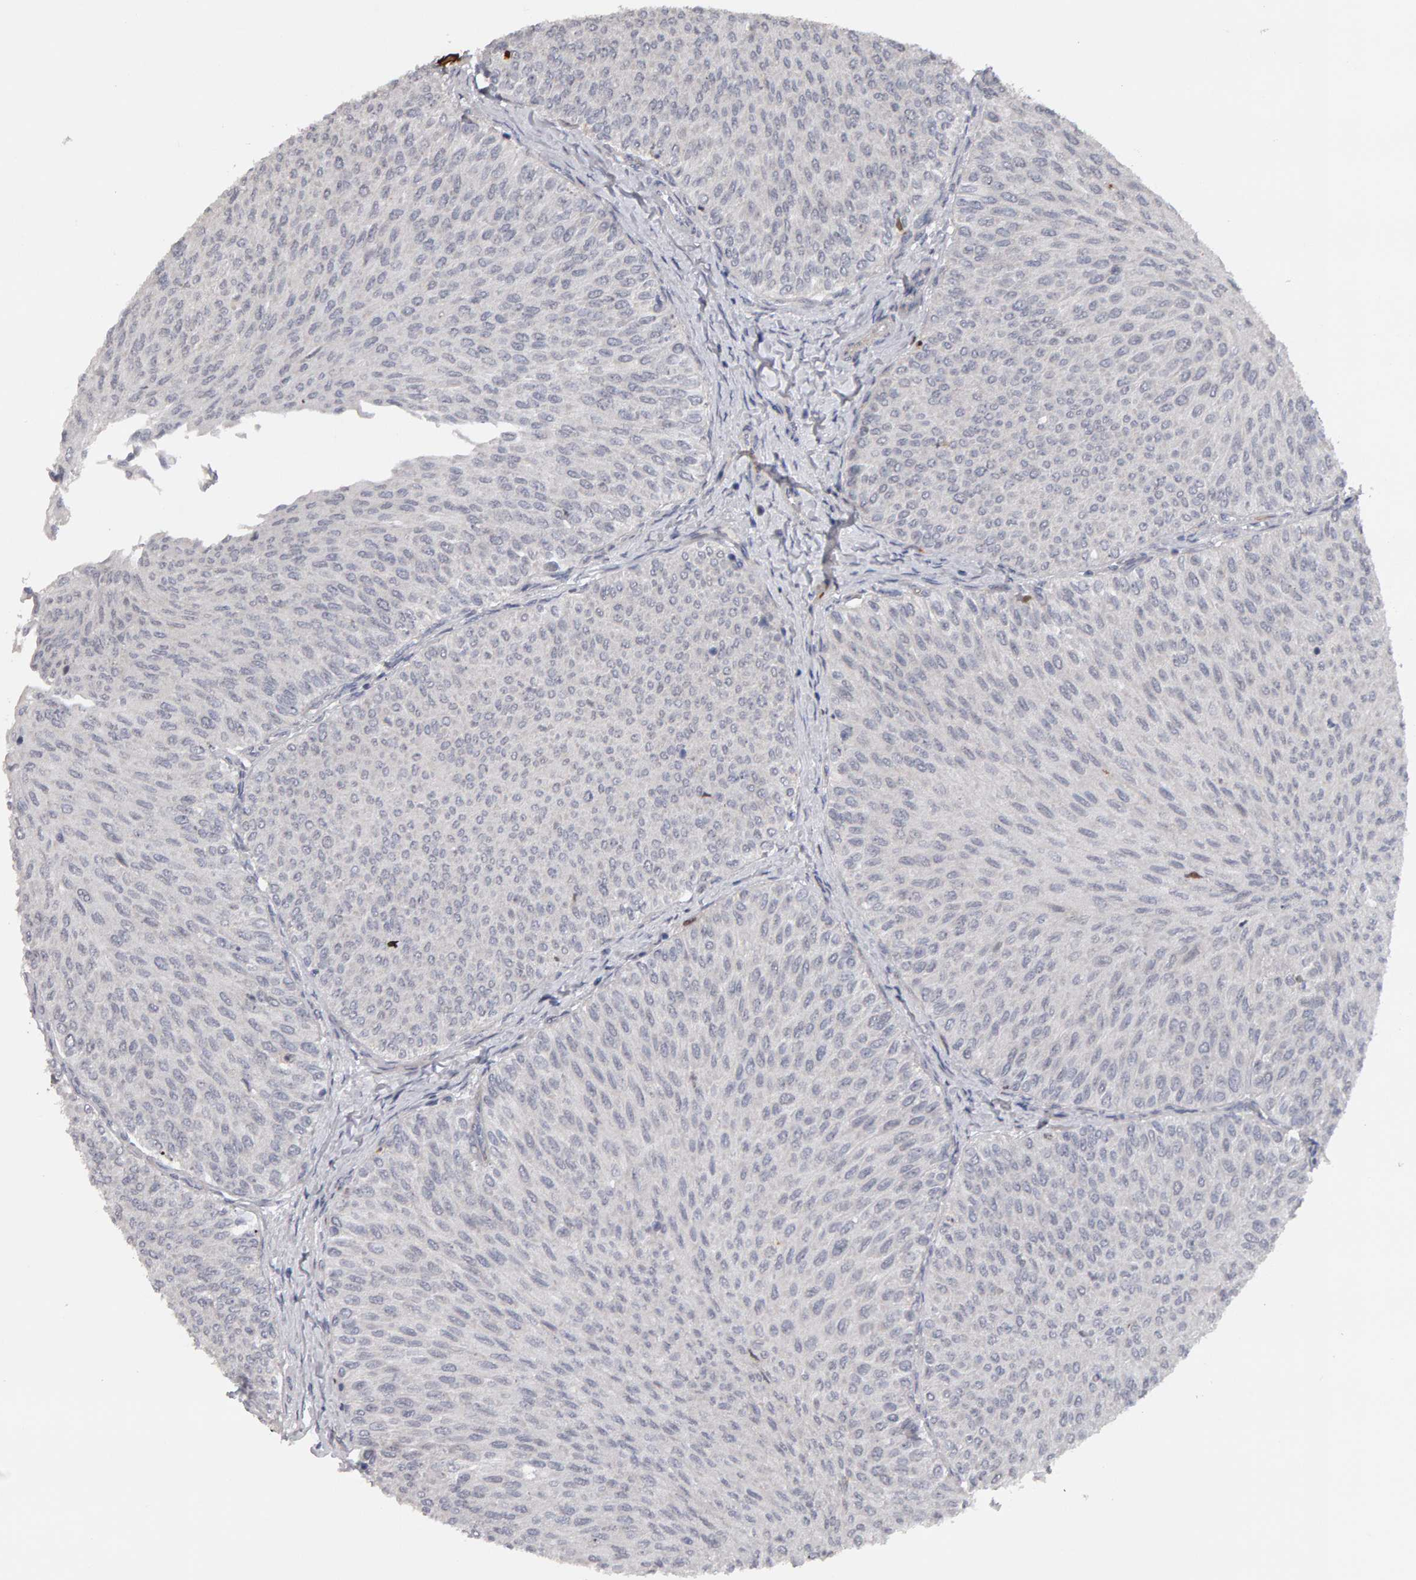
{"staining": {"intensity": "negative", "quantity": "none", "location": "none"}, "tissue": "urothelial cancer", "cell_type": "Tumor cells", "image_type": "cancer", "snomed": [{"axis": "morphology", "description": "Urothelial carcinoma, Low grade"}, {"axis": "topography", "description": "Urinary bladder"}], "caption": "The micrograph displays no significant positivity in tumor cells of urothelial cancer.", "gene": "IPO8", "patient": {"sex": "male", "age": 78}}